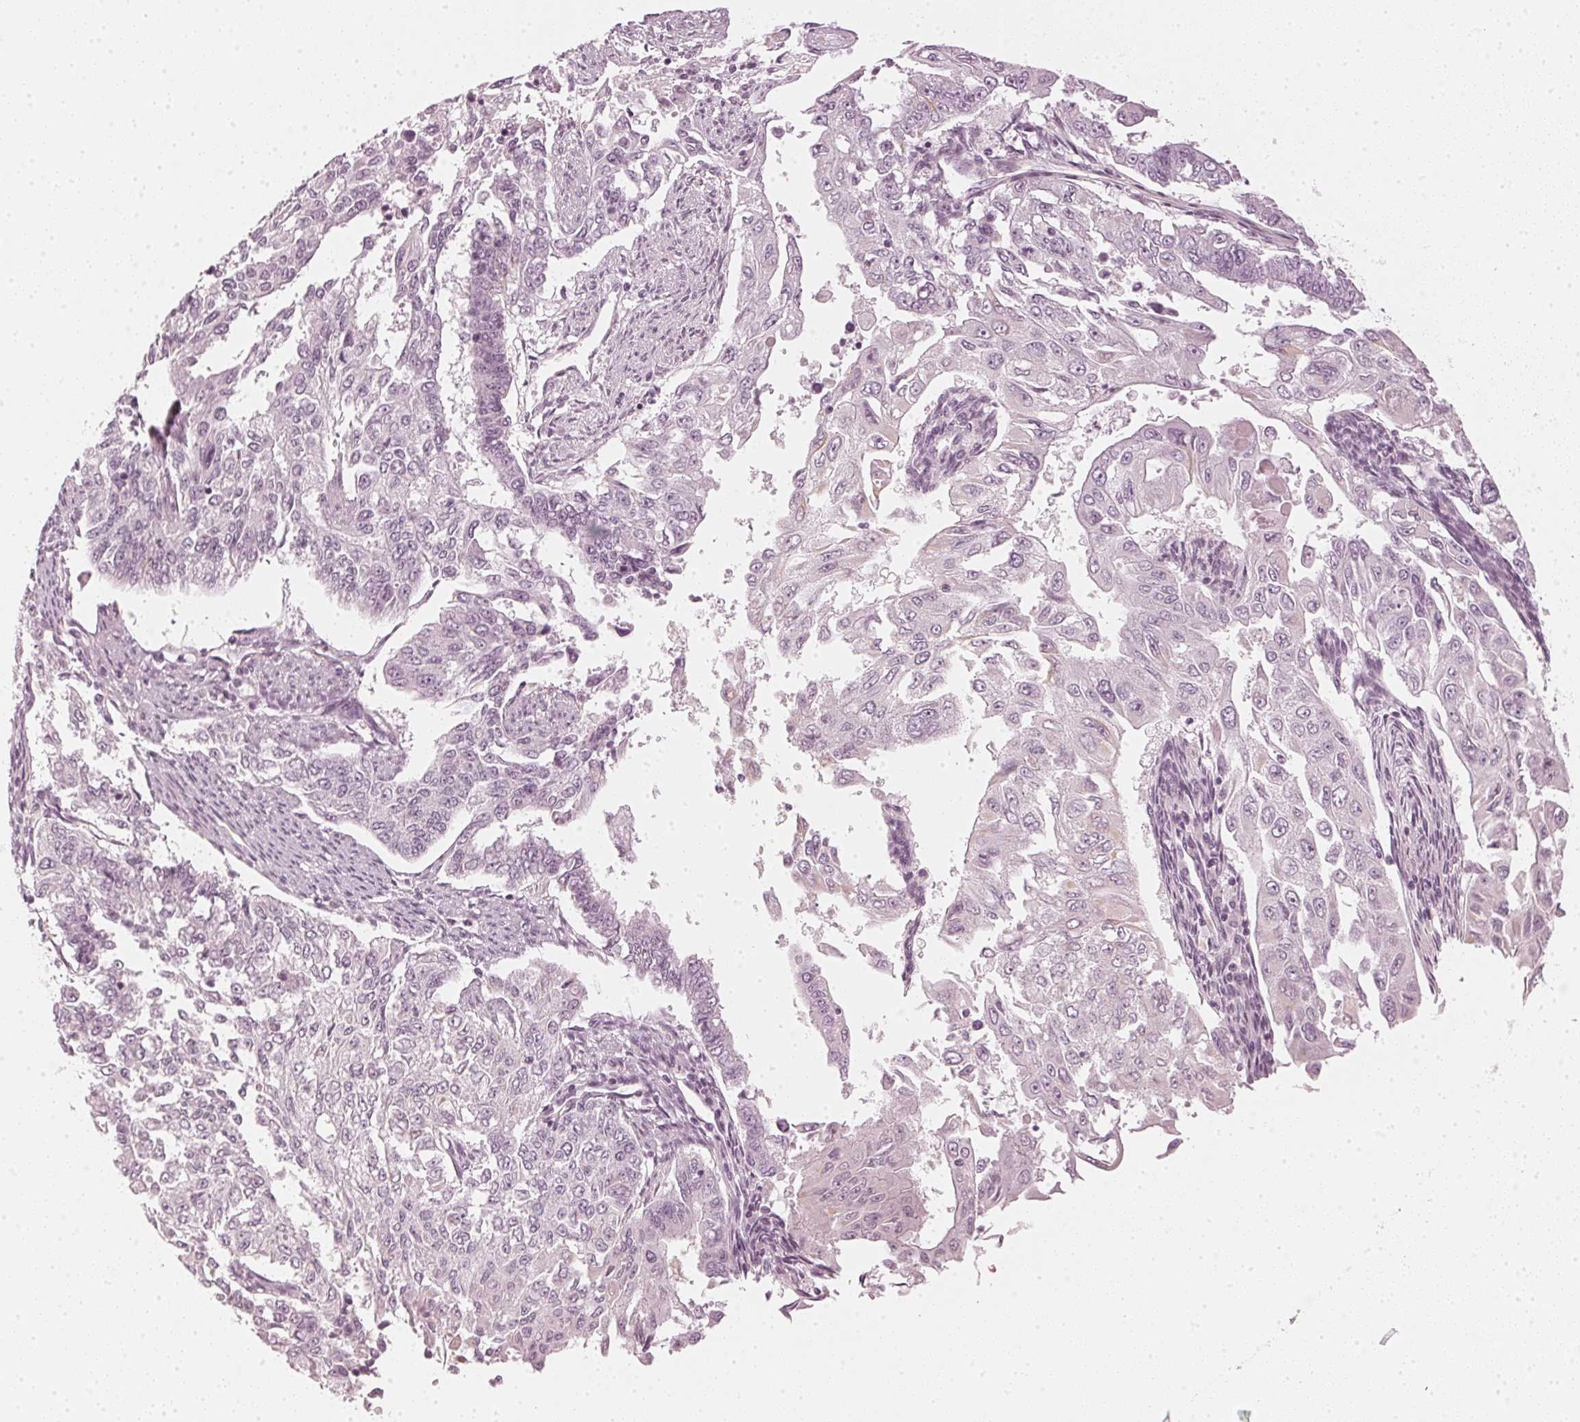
{"staining": {"intensity": "negative", "quantity": "none", "location": "none"}, "tissue": "endometrial cancer", "cell_type": "Tumor cells", "image_type": "cancer", "snomed": [{"axis": "morphology", "description": "Adenocarcinoma, NOS"}, {"axis": "topography", "description": "Uterus"}], "caption": "The immunohistochemistry (IHC) micrograph has no significant staining in tumor cells of endometrial cancer tissue. Brightfield microscopy of immunohistochemistry stained with DAB (brown) and hematoxylin (blue), captured at high magnification.", "gene": "APLP1", "patient": {"sex": "female", "age": 59}}